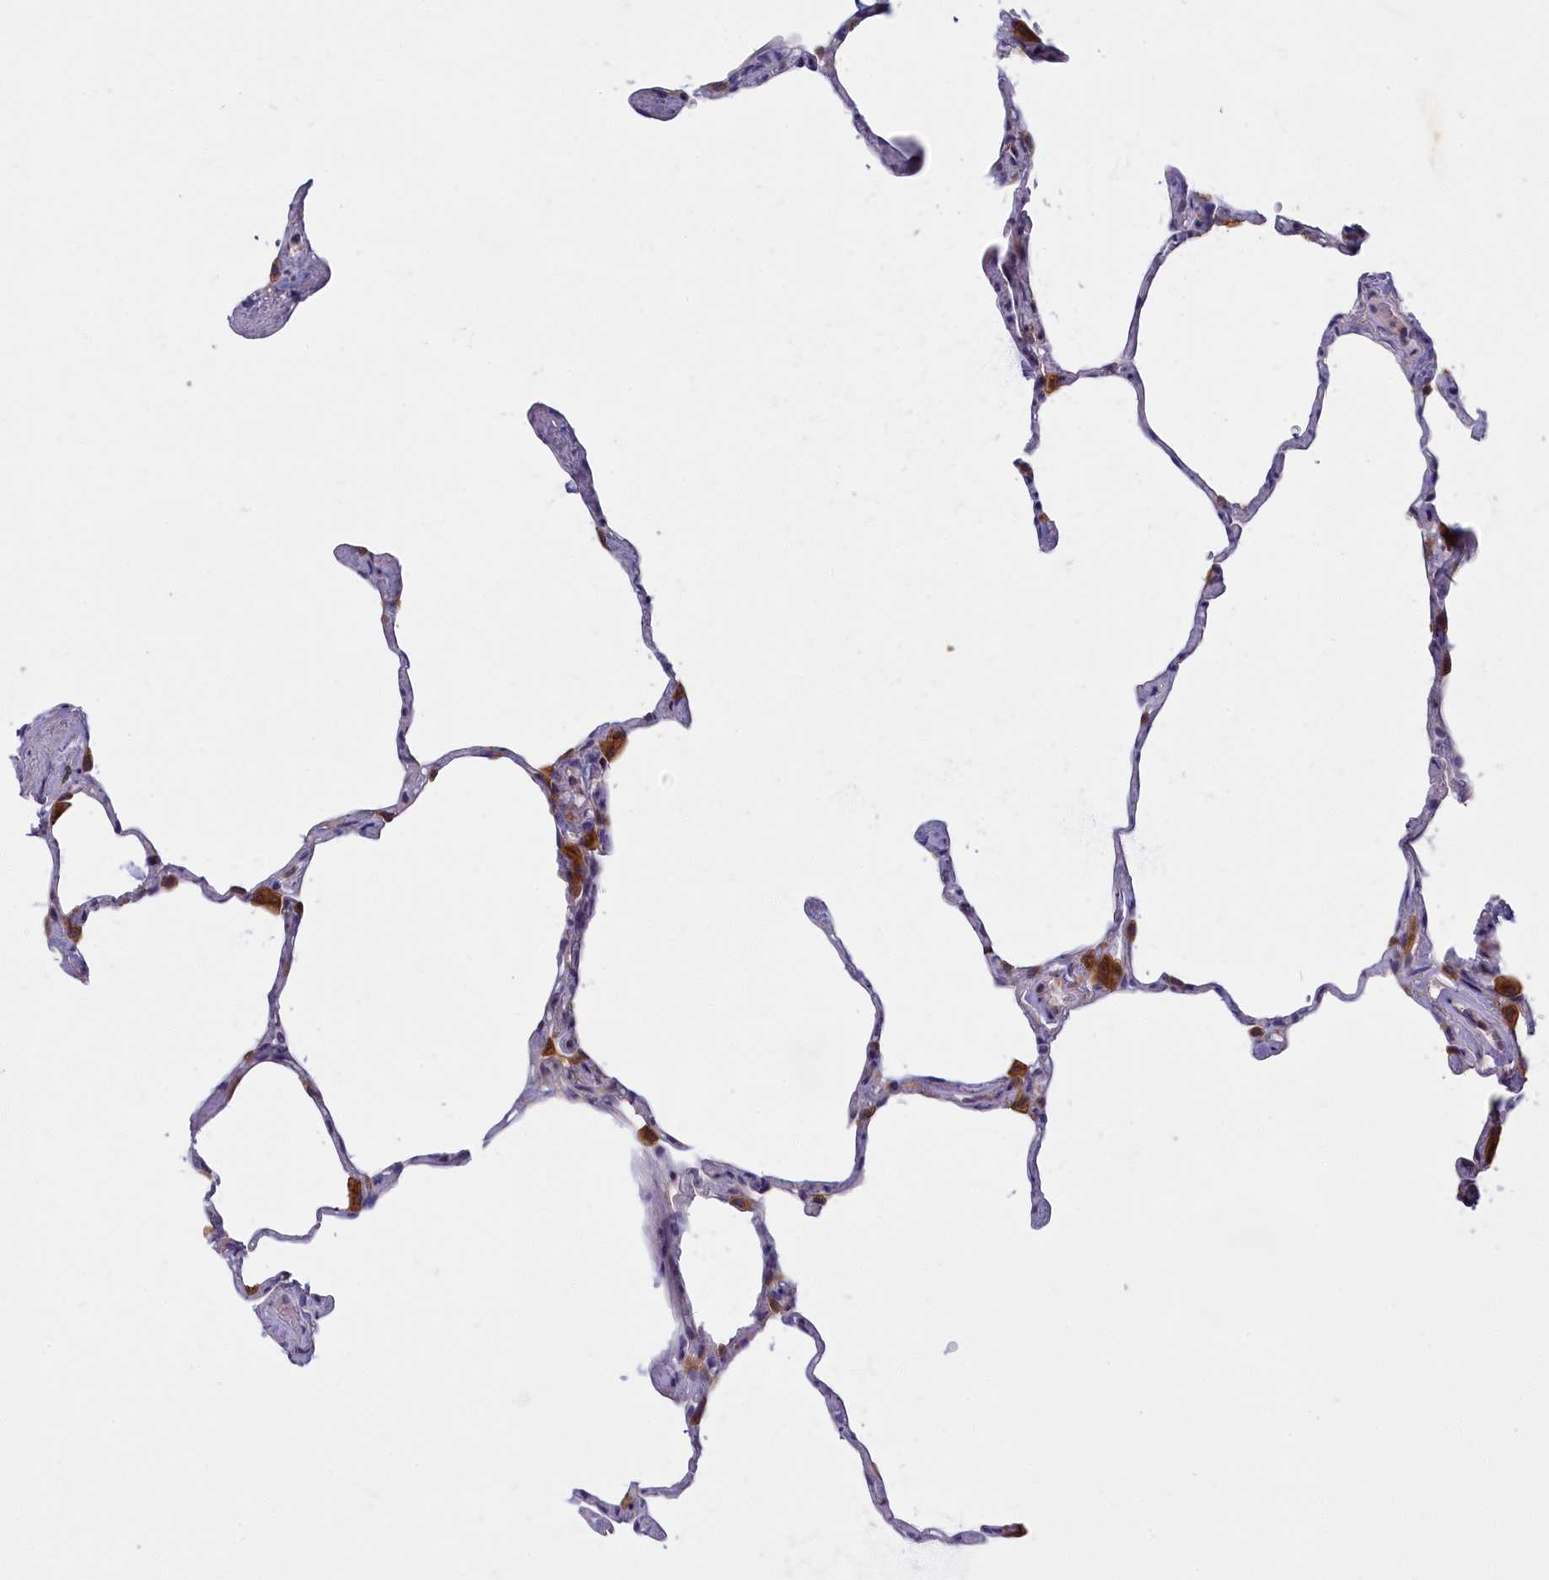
{"staining": {"intensity": "negative", "quantity": "none", "location": "none"}, "tissue": "lung", "cell_type": "Alveolar cells", "image_type": "normal", "snomed": [{"axis": "morphology", "description": "Normal tissue, NOS"}, {"axis": "topography", "description": "Lung"}], "caption": "An IHC micrograph of benign lung is shown. There is no staining in alveolar cells of lung. (DAB (3,3'-diaminobenzidine) IHC, high magnification).", "gene": "NOL10", "patient": {"sex": "male", "age": 65}}